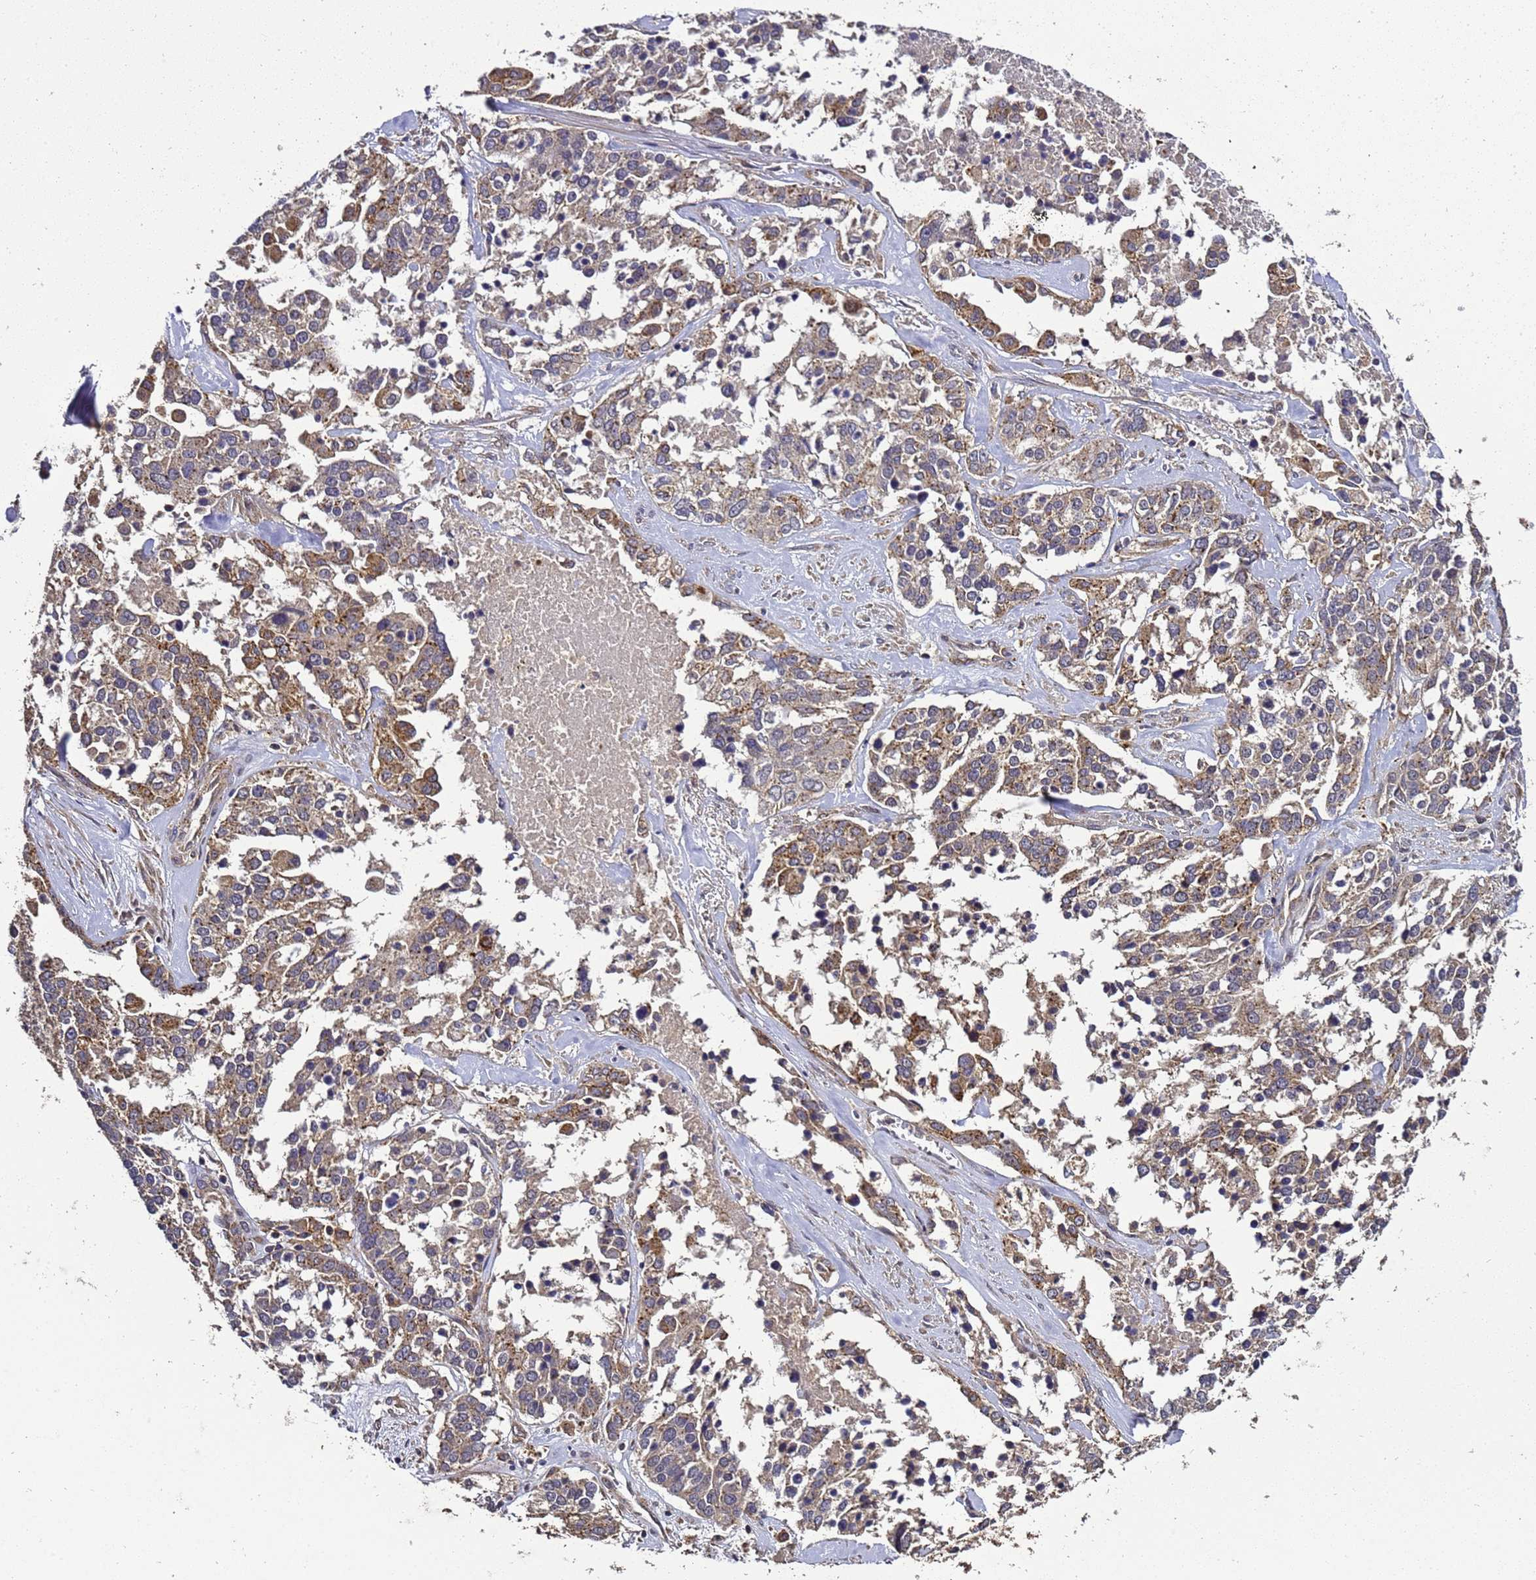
{"staining": {"intensity": "moderate", "quantity": "25%-75%", "location": "cytoplasmic/membranous"}, "tissue": "ovarian cancer", "cell_type": "Tumor cells", "image_type": "cancer", "snomed": [{"axis": "morphology", "description": "Cystadenocarcinoma, serous, NOS"}, {"axis": "topography", "description": "Ovary"}], "caption": "Immunohistochemistry (IHC) micrograph of human serous cystadenocarcinoma (ovarian) stained for a protein (brown), which shows medium levels of moderate cytoplasmic/membranous expression in about 25%-75% of tumor cells.", "gene": "LGI4", "patient": {"sex": "female", "age": 44}}